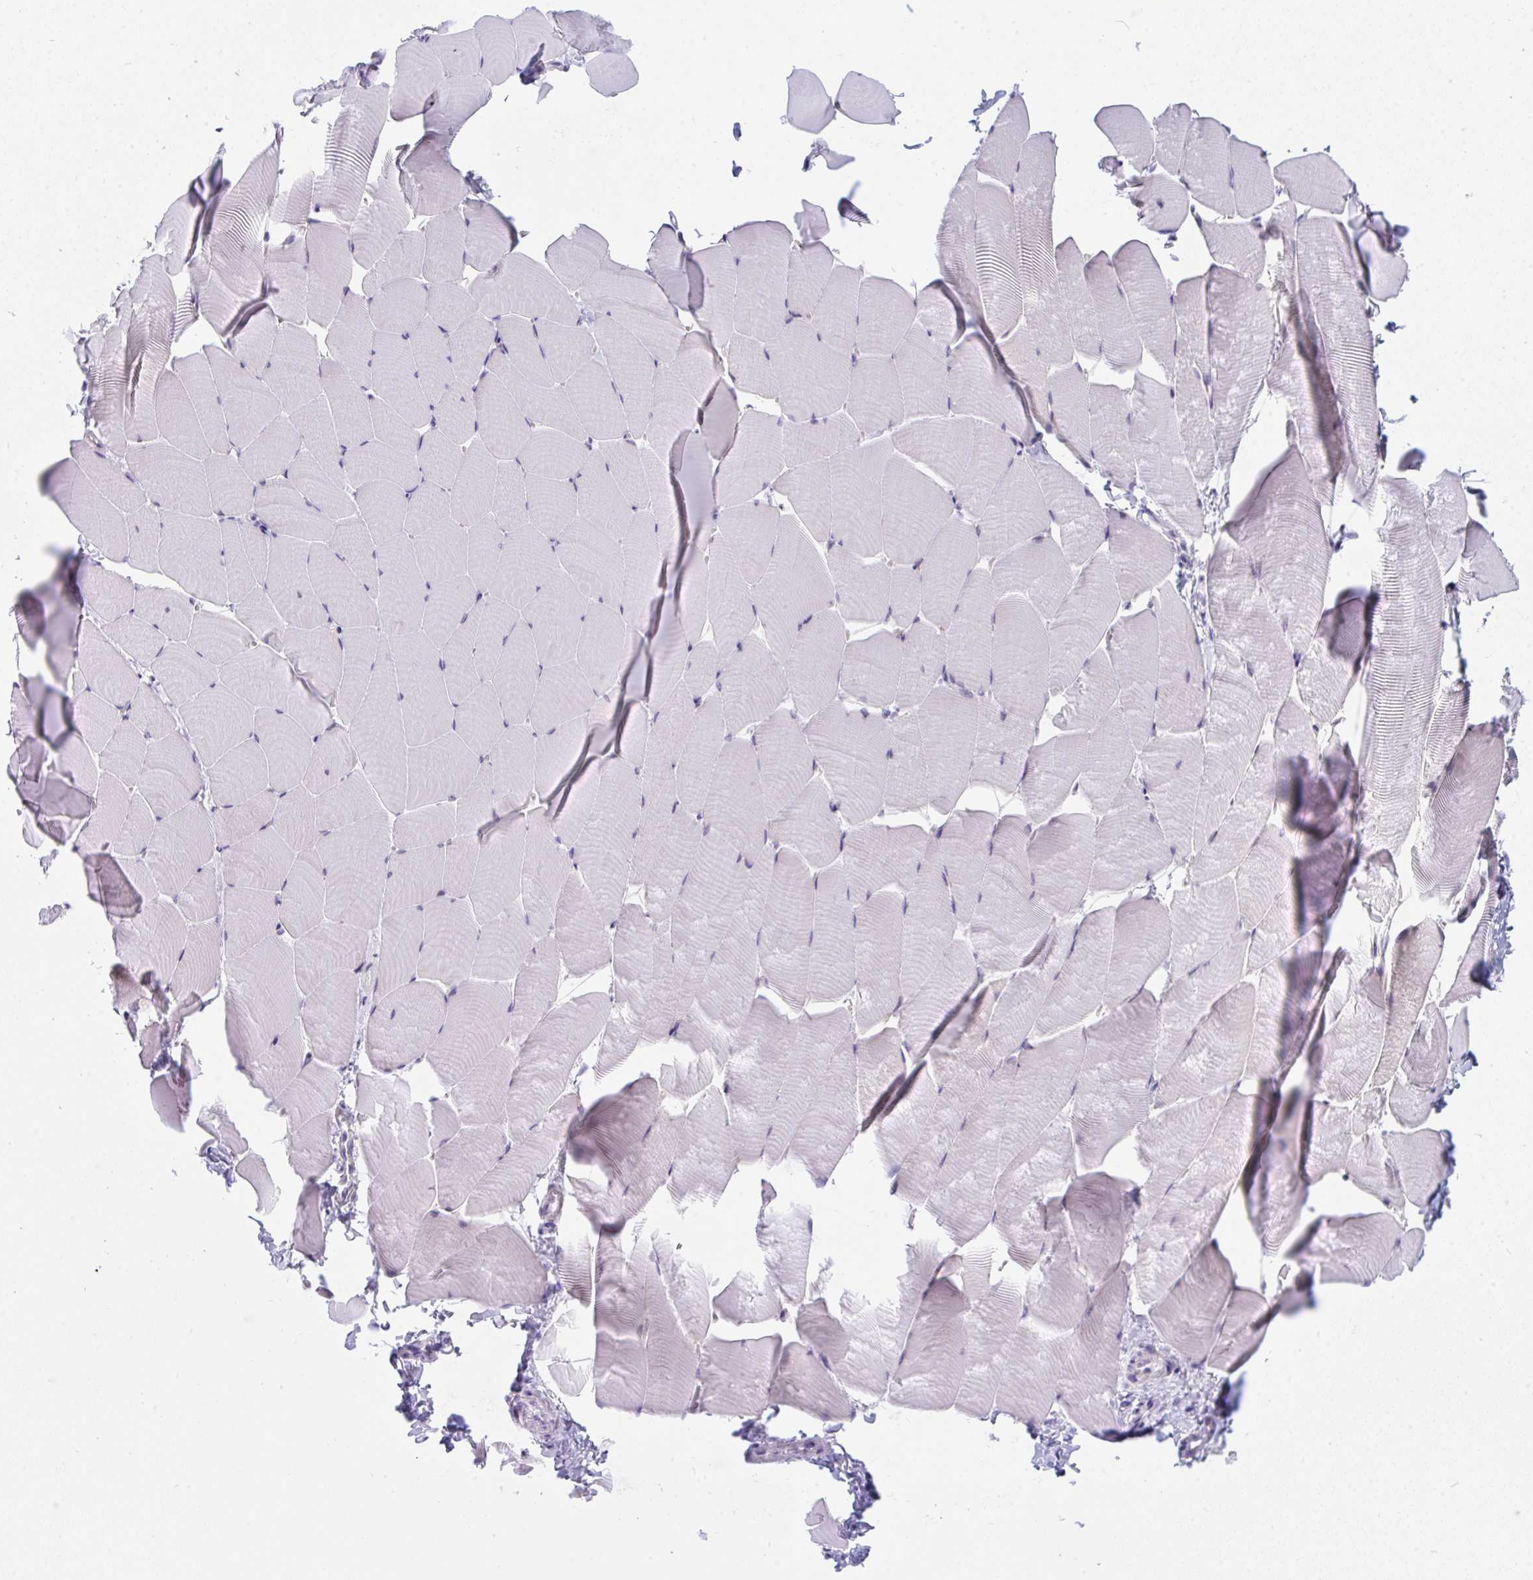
{"staining": {"intensity": "negative", "quantity": "none", "location": "none"}, "tissue": "skeletal muscle", "cell_type": "Myocytes", "image_type": "normal", "snomed": [{"axis": "morphology", "description": "Normal tissue, NOS"}, {"axis": "topography", "description": "Skeletal muscle"}], "caption": "The image reveals no staining of myocytes in benign skeletal muscle. (Stains: DAB immunohistochemistry with hematoxylin counter stain, Microscopy: brightfield microscopy at high magnification).", "gene": "CDK13", "patient": {"sex": "male", "age": 25}}